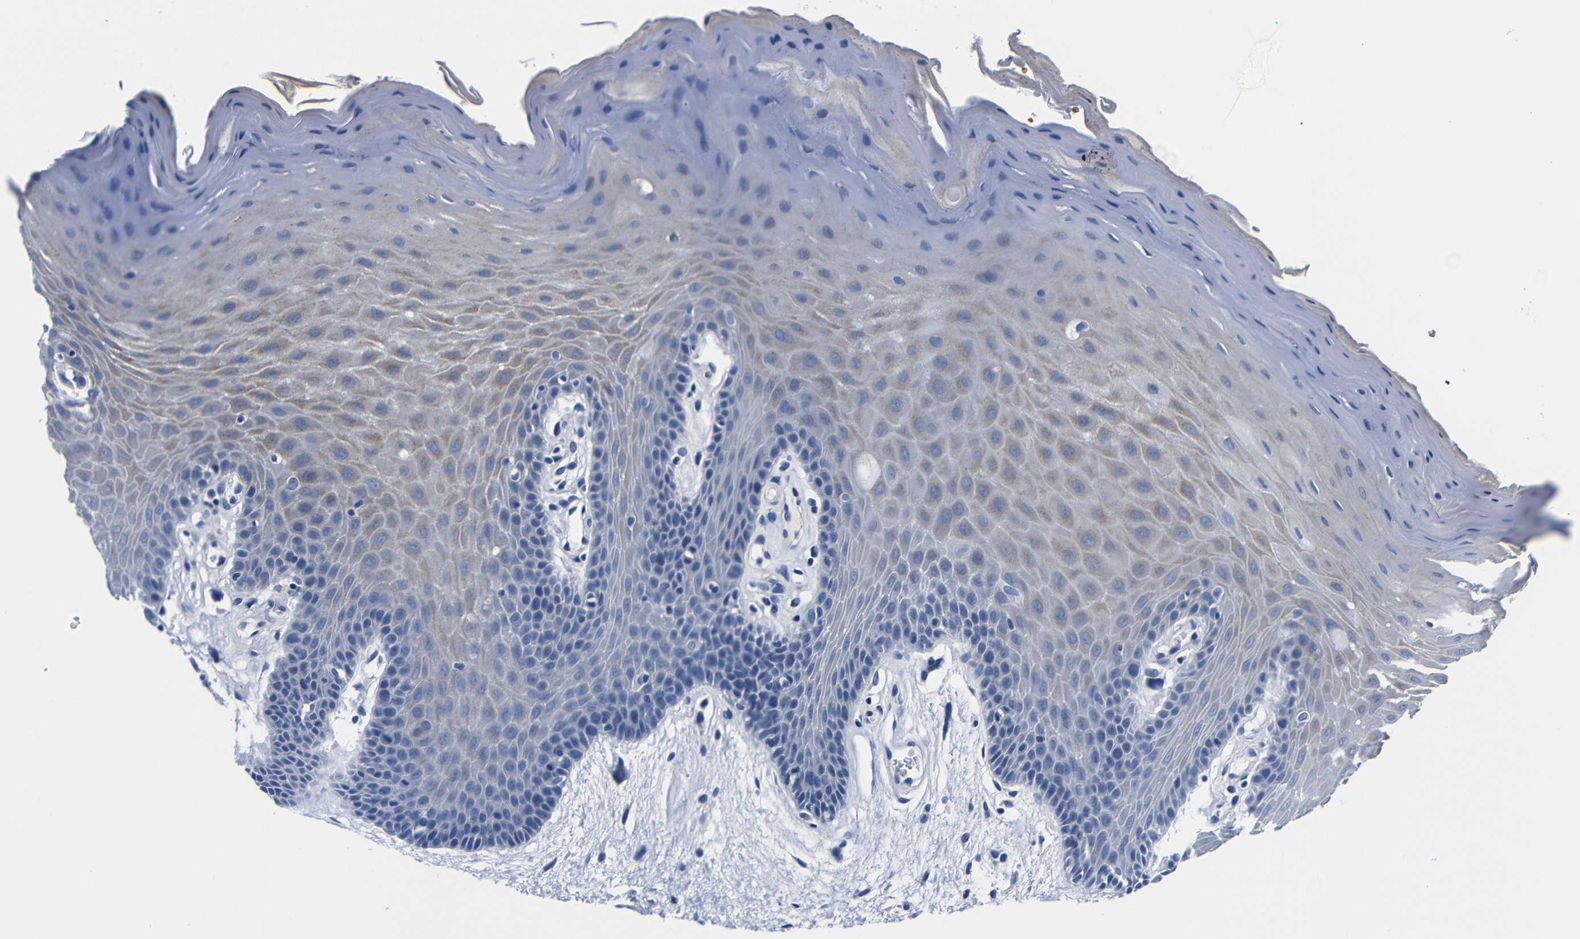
{"staining": {"intensity": "weak", "quantity": "25%-75%", "location": "cytoplasmic/membranous"}, "tissue": "oral mucosa", "cell_type": "Squamous epithelial cells", "image_type": "normal", "snomed": [{"axis": "morphology", "description": "Normal tissue, NOS"}, {"axis": "morphology", "description": "Squamous cell carcinoma, NOS"}, {"axis": "topography", "description": "Skeletal muscle"}, {"axis": "topography", "description": "Adipose tissue"}, {"axis": "topography", "description": "Vascular tissue"}, {"axis": "topography", "description": "Oral tissue"}, {"axis": "topography", "description": "Peripheral nerve tissue"}, {"axis": "topography", "description": "Head-Neck"}], "caption": "Protein expression analysis of benign human oral mucosa reveals weak cytoplasmic/membranous positivity in about 25%-75% of squamous epithelial cells. (brown staining indicates protein expression, while blue staining denotes nuclei).", "gene": "TNFAIP1", "patient": {"sex": "male", "age": 71}}